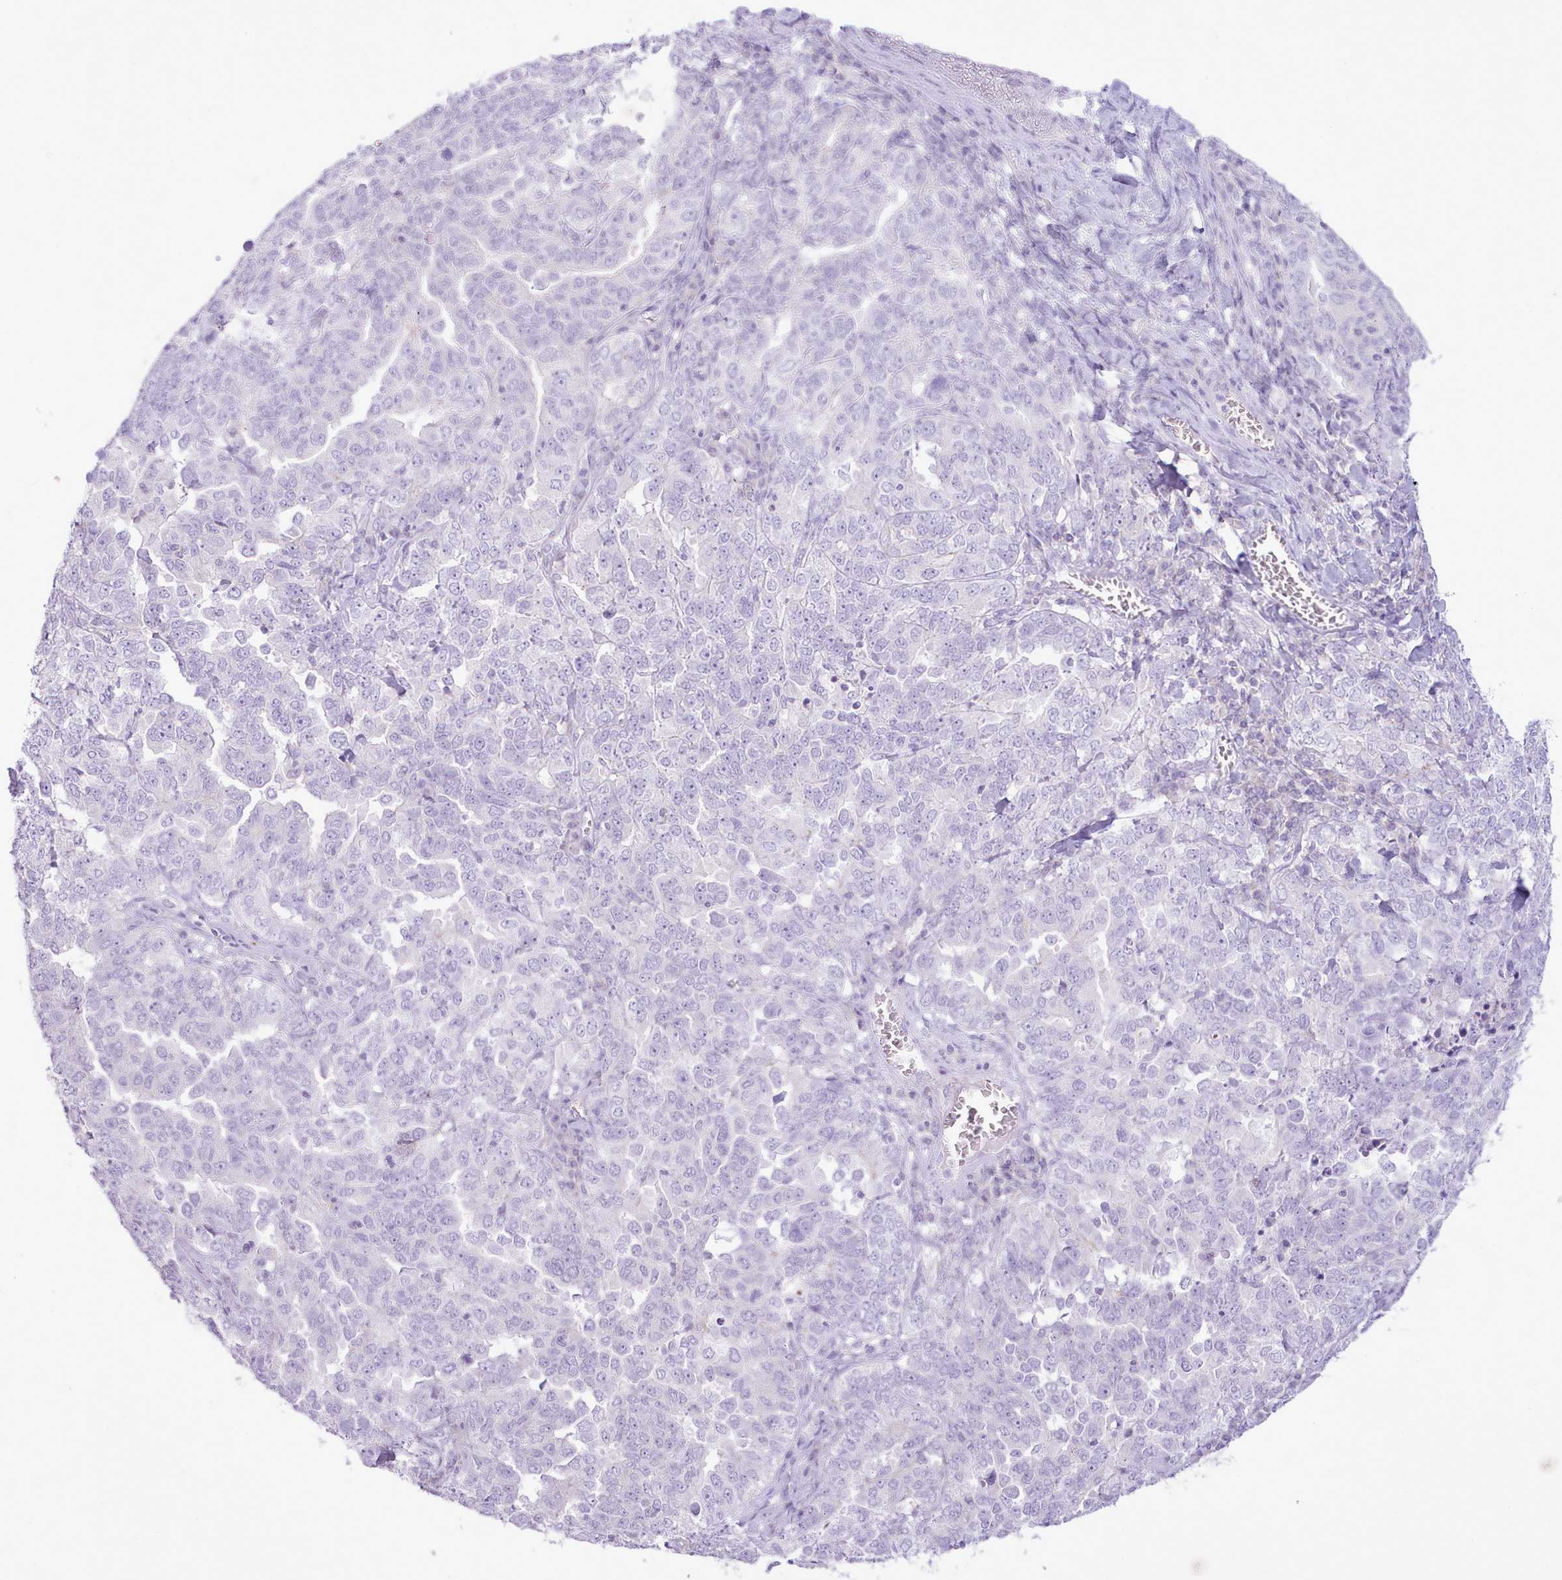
{"staining": {"intensity": "negative", "quantity": "none", "location": "none"}, "tissue": "ovarian cancer", "cell_type": "Tumor cells", "image_type": "cancer", "snomed": [{"axis": "morphology", "description": "Carcinoma, endometroid"}, {"axis": "topography", "description": "Ovary"}], "caption": "Immunohistochemistry (IHC) histopathology image of ovarian cancer stained for a protein (brown), which demonstrates no positivity in tumor cells.", "gene": "MDFI", "patient": {"sex": "female", "age": 62}}